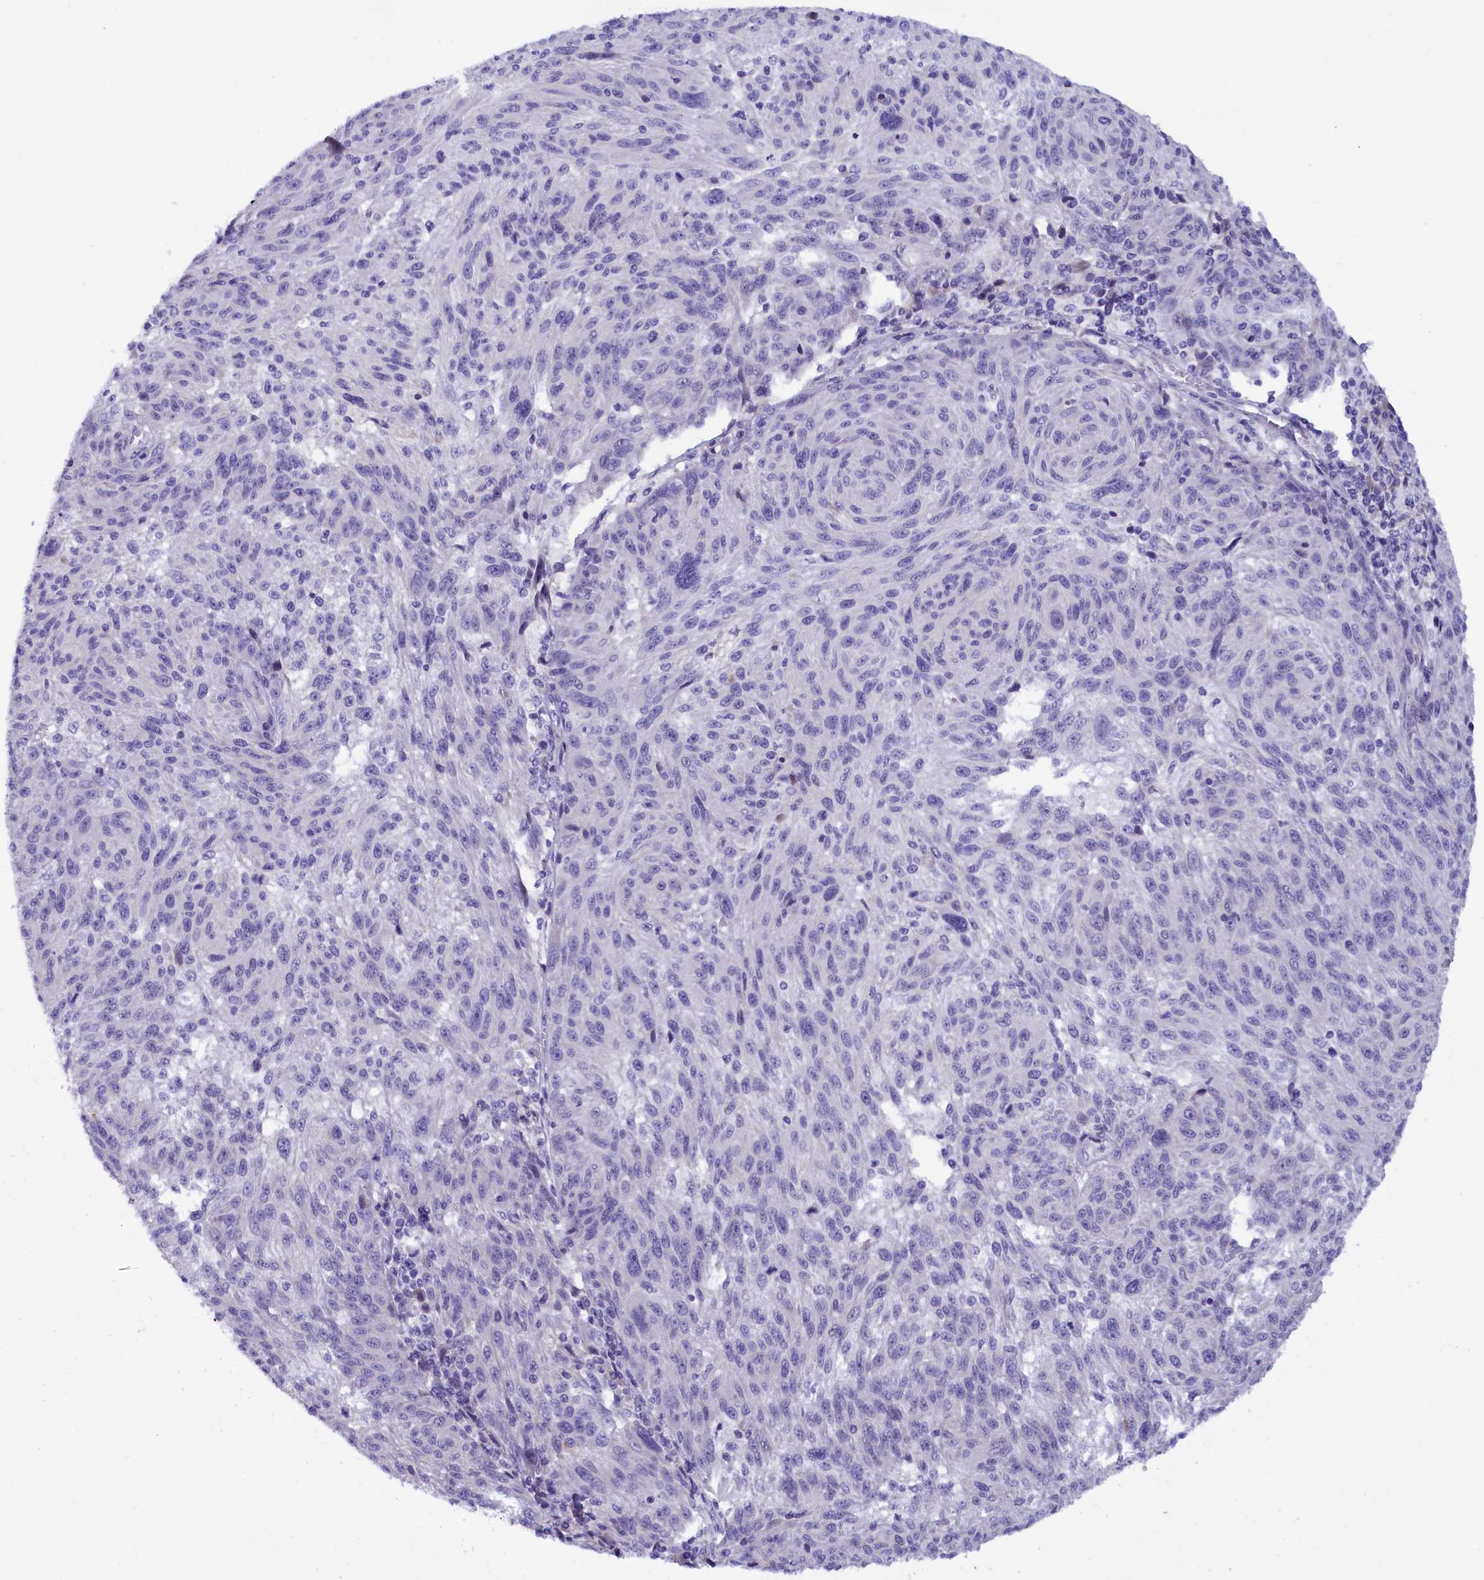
{"staining": {"intensity": "negative", "quantity": "none", "location": "none"}, "tissue": "melanoma", "cell_type": "Tumor cells", "image_type": "cancer", "snomed": [{"axis": "morphology", "description": "Malignant melanoma, NOS"}, {"axis": "topography", "description": "Skin"}], "caption": "This is an immunohistochemistry (IHC) micrograph of melanoma. There is no staining in tumor cells.", "gene": "RTTN", "patient": {"sex": "male", "age": 53}}